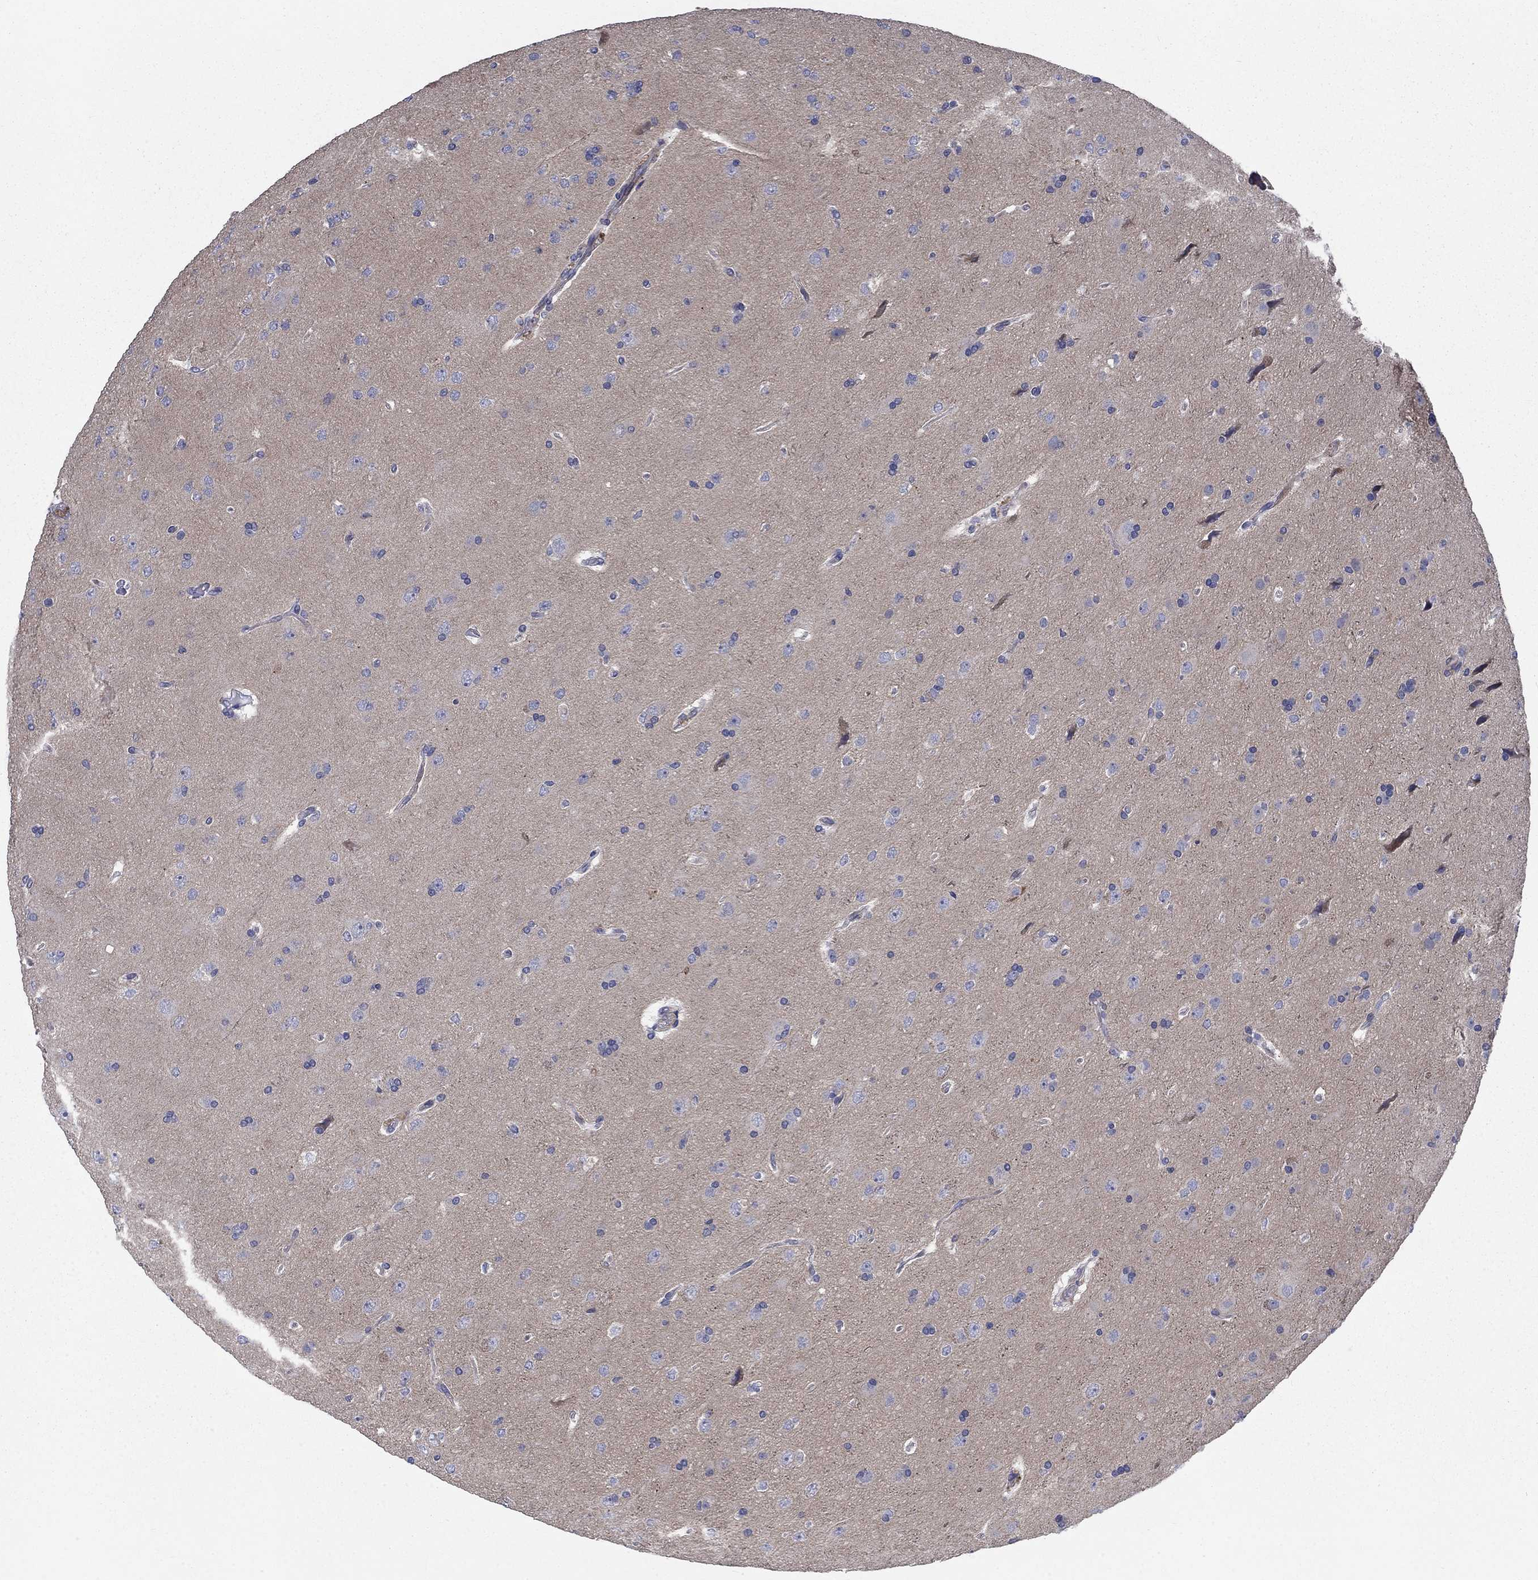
{"staining": {"intensity": "negative", "quantity": "none", "location": "none"}, "tissue": "glioma", "cell_type": "Tumor cells", "image_type": "cancer", "snomed": [{"axis": "morphology", "description": "Glioma, malignant, NOS"}, {"axis": "topography", "description": "Cerebral cortex"}], "caption": "This photomicrograph is of glioma (malignant) stained with immunohistochemistry (IHC) to label a protein in brown with the nuclei are counter-stained blue. There is no staining in tumor cells.", "gene": "KIF15", "patient": {"sex": "male", "age": 58}}